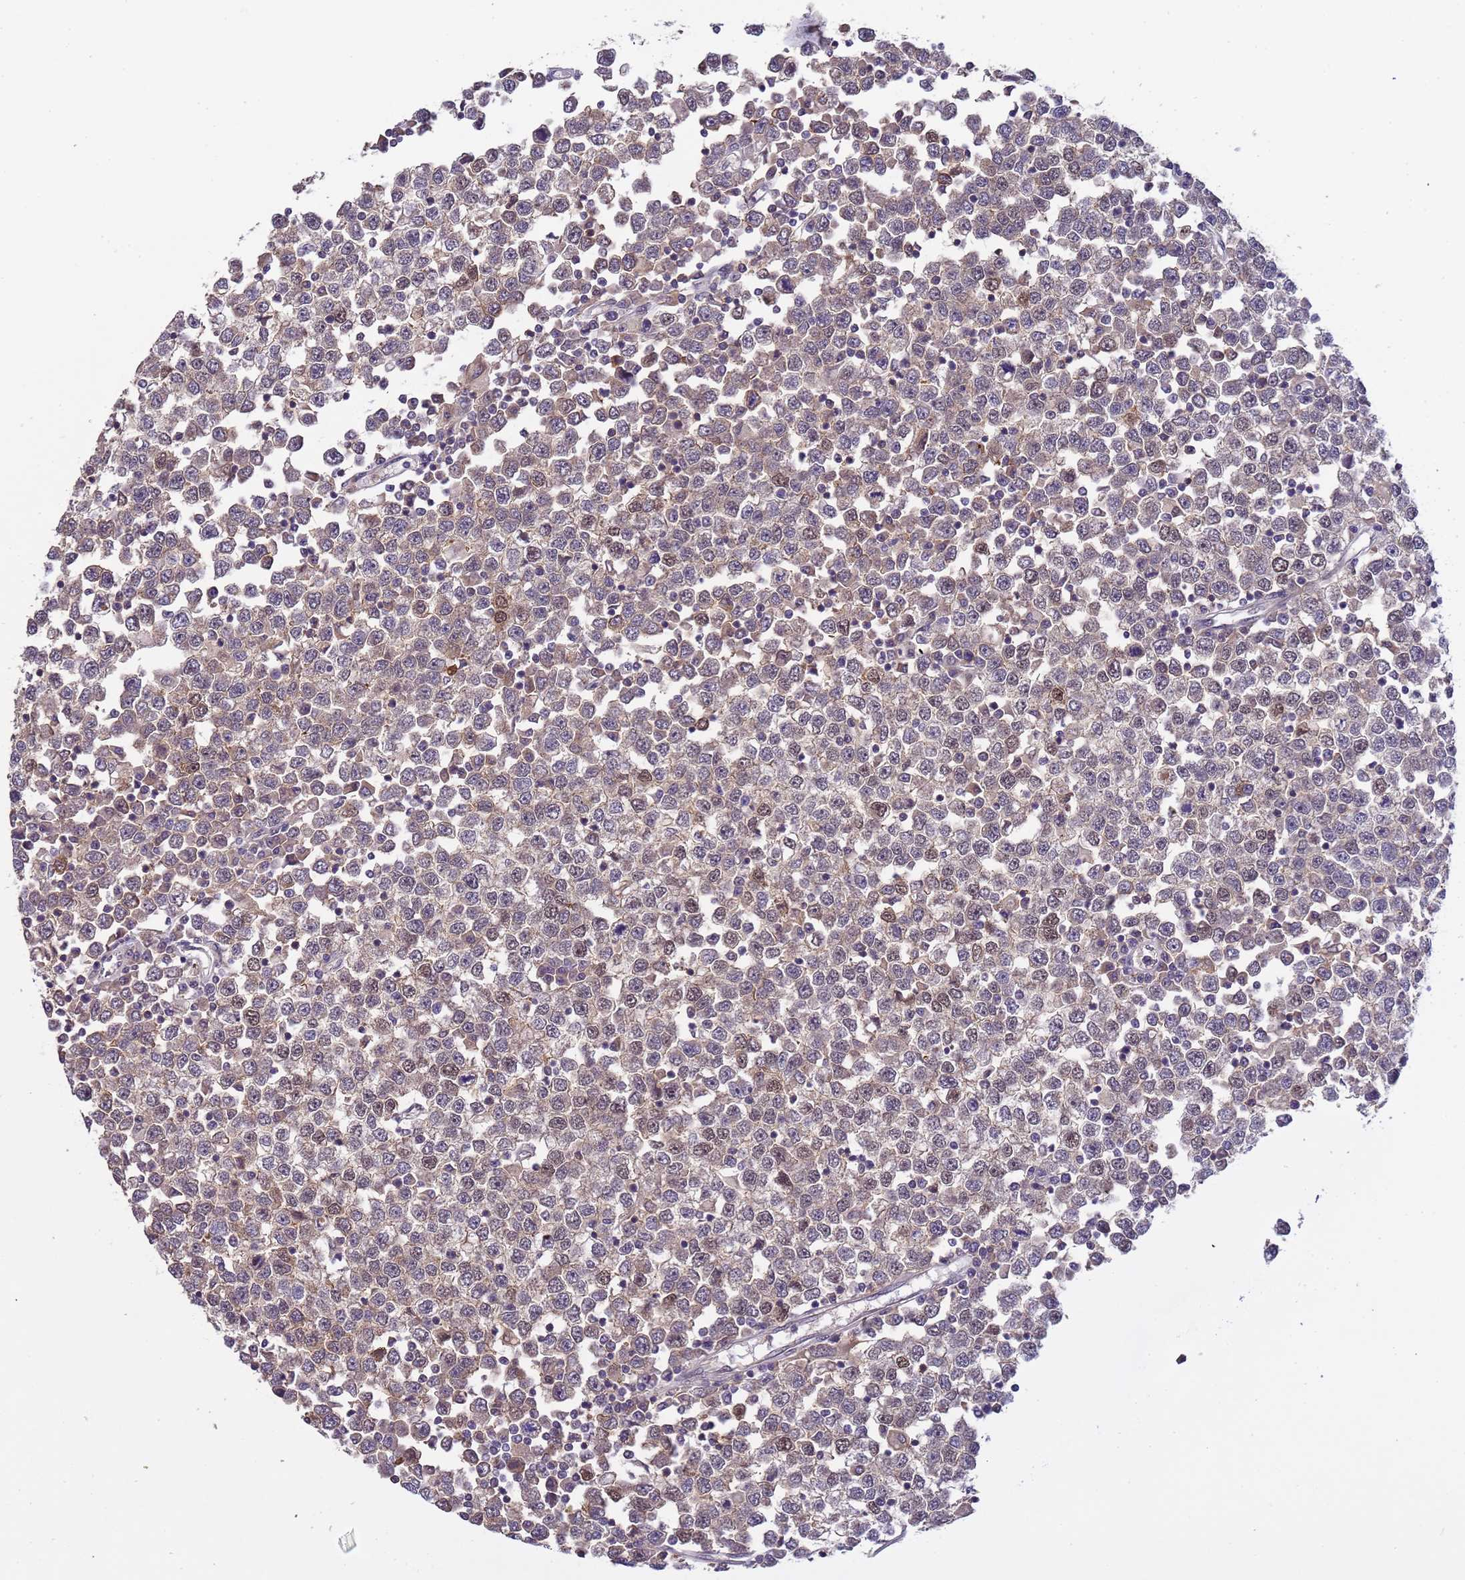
{"staining": {"intensity": "moderate", "quantity": "<25%", "location": "nuclear"}, "tissue": "testis cancer", "cell_type": "Tumor cells", "image_type": "cancer", "snomed": [{"axis": "morphology", "description": "Seminoma, NOS"}, {"axis": "topography", "description": "Testis"}], "caption": "Testis cancer stained with a brown dye reveals moderate nuclear positive staining in about <25% of tumor cells.", "gene": "ZBTB5", "patient": {"sex": "male", "age": 65}}